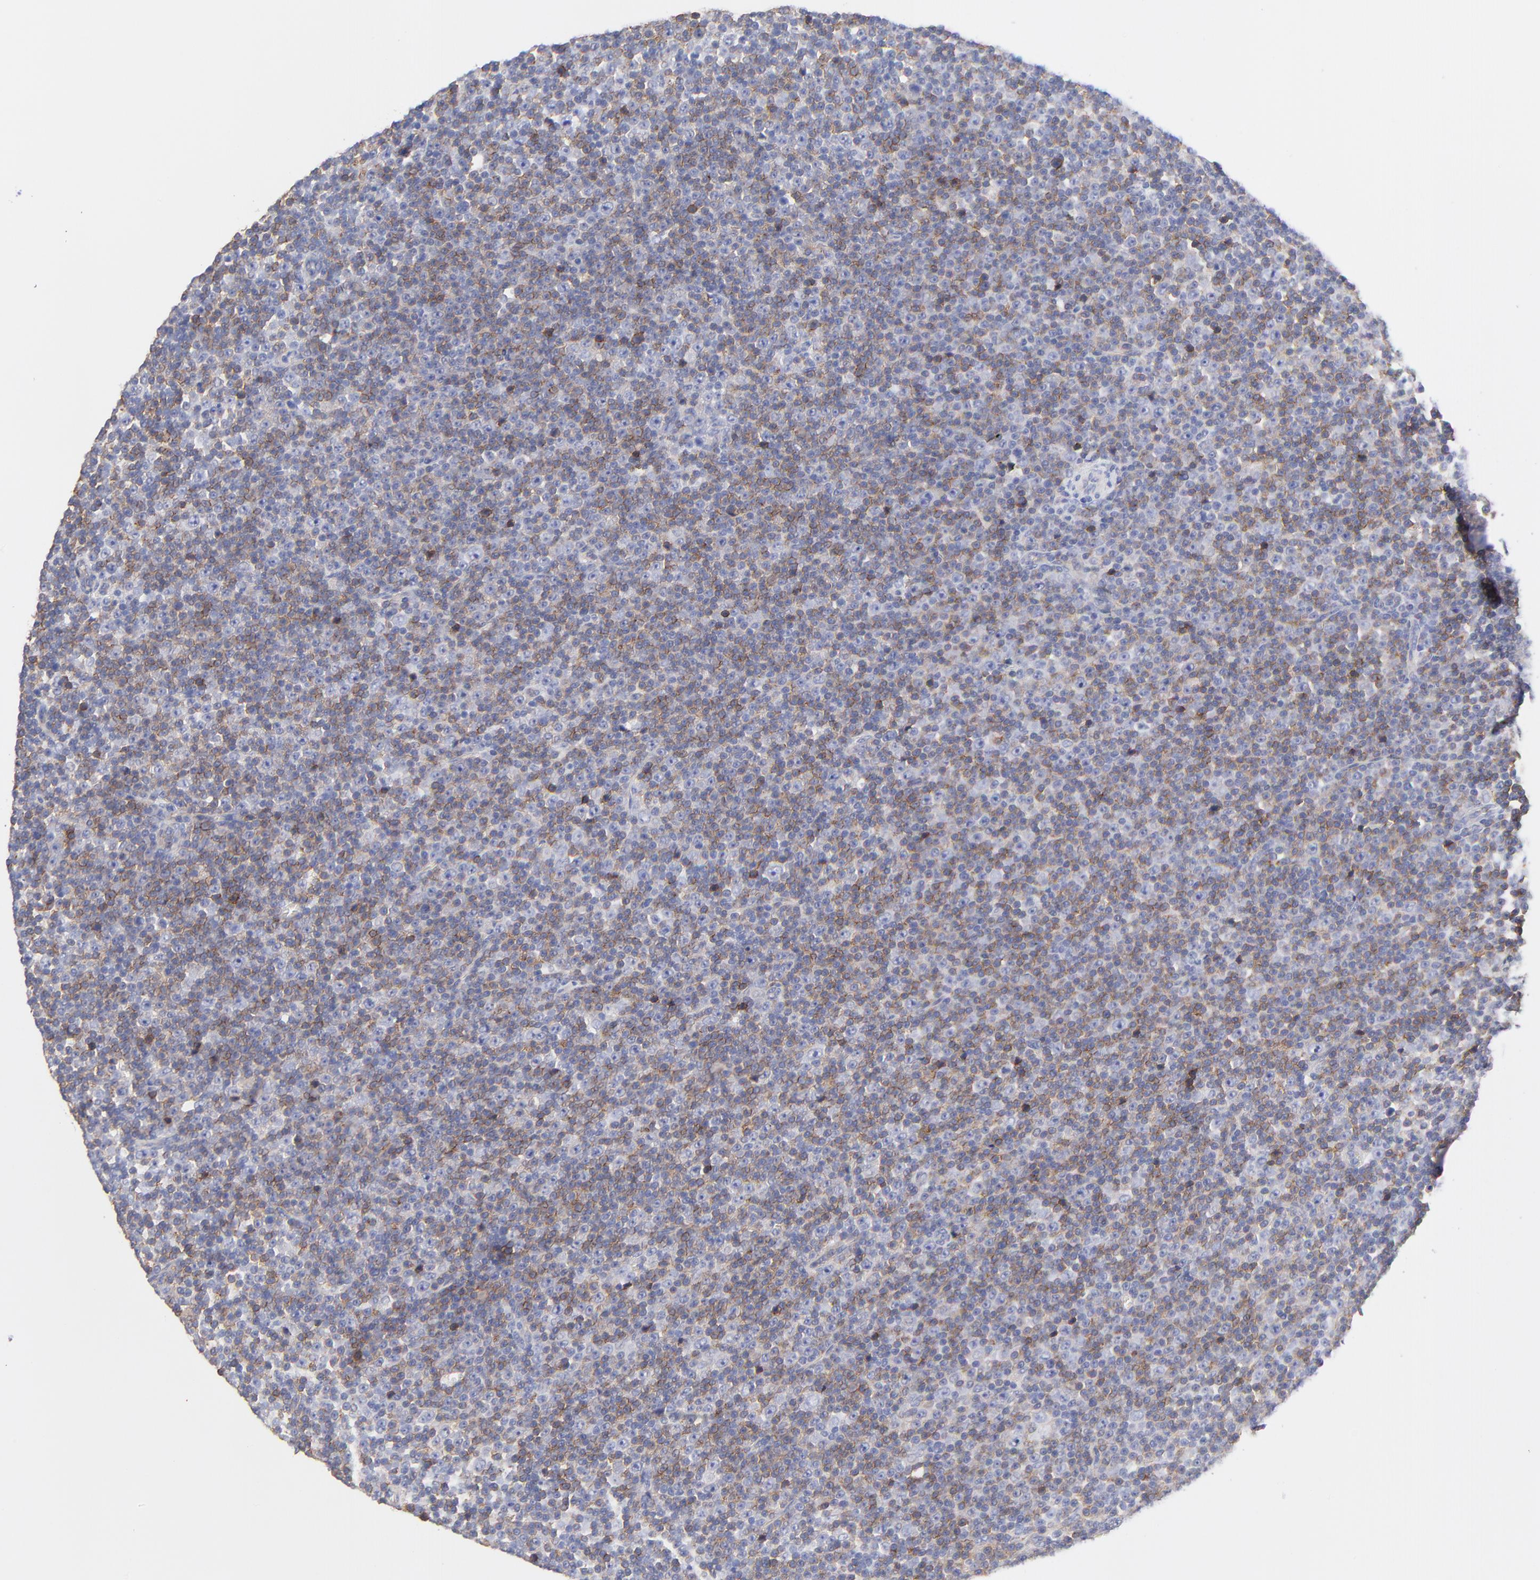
{"staining": {"intensity": "moderate", "quantity": "25%-75%", "location": "cytoplasmic/membranous"}, "tissue": "lymphoma", "cell_type": "Tumor cells", "image_type": "cancer", "snomed": [{"axis": "morphology", "description": "Malignant lymphoma, non-Hodgkin's type, Low grade"}, {"axis": "topography", "description": "Lymph node"}], "caption": "High-magnification brightfield microscopy of low-grade malignant lymphoma, non-Hodgkin's type stained with DAB (brown) and counterstained with hematoxylin (blue). tumor cells exhibit moderate cytoplasmic/membranous positivity is identified in about25%-75% of cells.", "gene": "TNFRSF13C", "patient": {"sex": "female", "age": 67}}